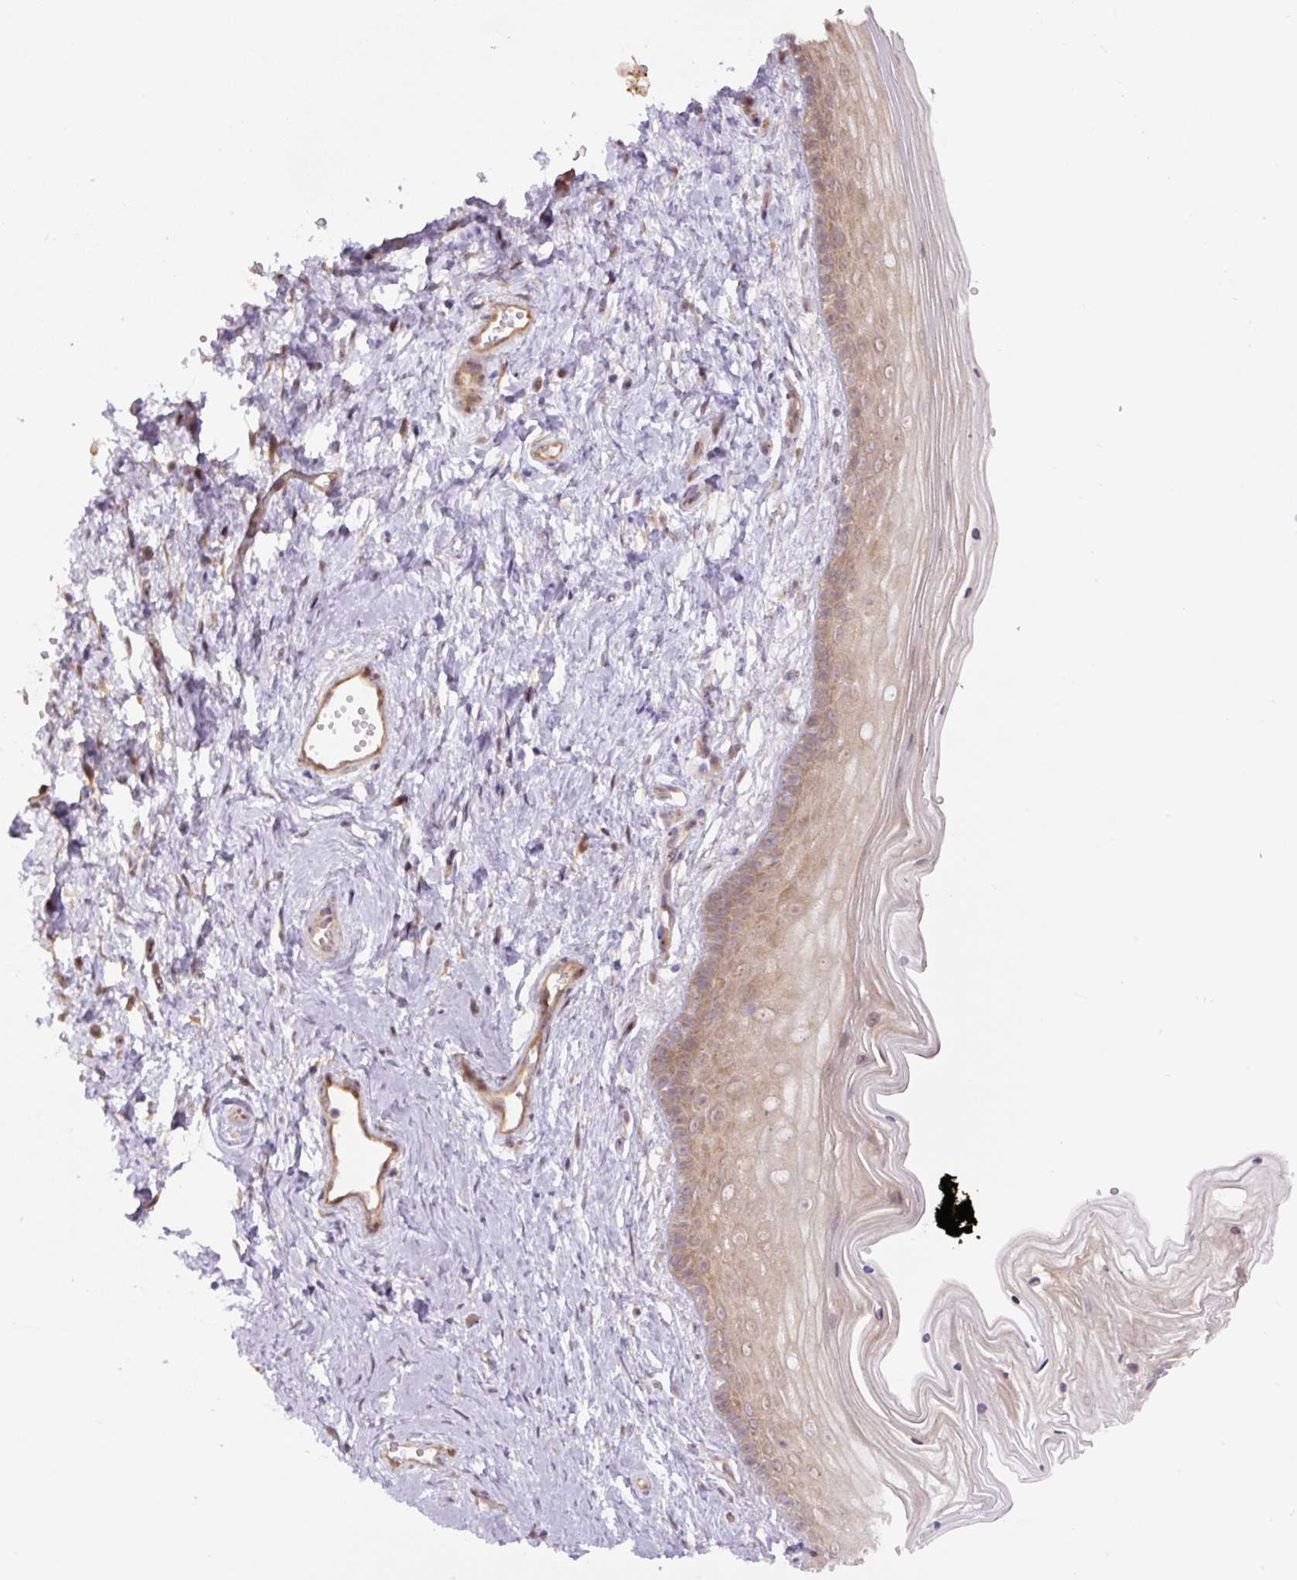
{"staining": {"intensity": "moderate", "quantity": "<25%", "location": "cytoplasmic/membranous"}, "tissue": "vagina", "cell_type": "Squamous epithelial cells", "image_type": "normal", "snomed": [{"axis": "morphology", "description": "Normal tissue, NOS"}, {"axis": "topography", "description": "Vagina"}], "caption": "A brown stain labels moderate cytoplasmic/membranous staining of a protein in squamous epithelial cells of benign vagina.", "gene": "ZSWIM7", "patient": {"sex": "female", "age": 38}}